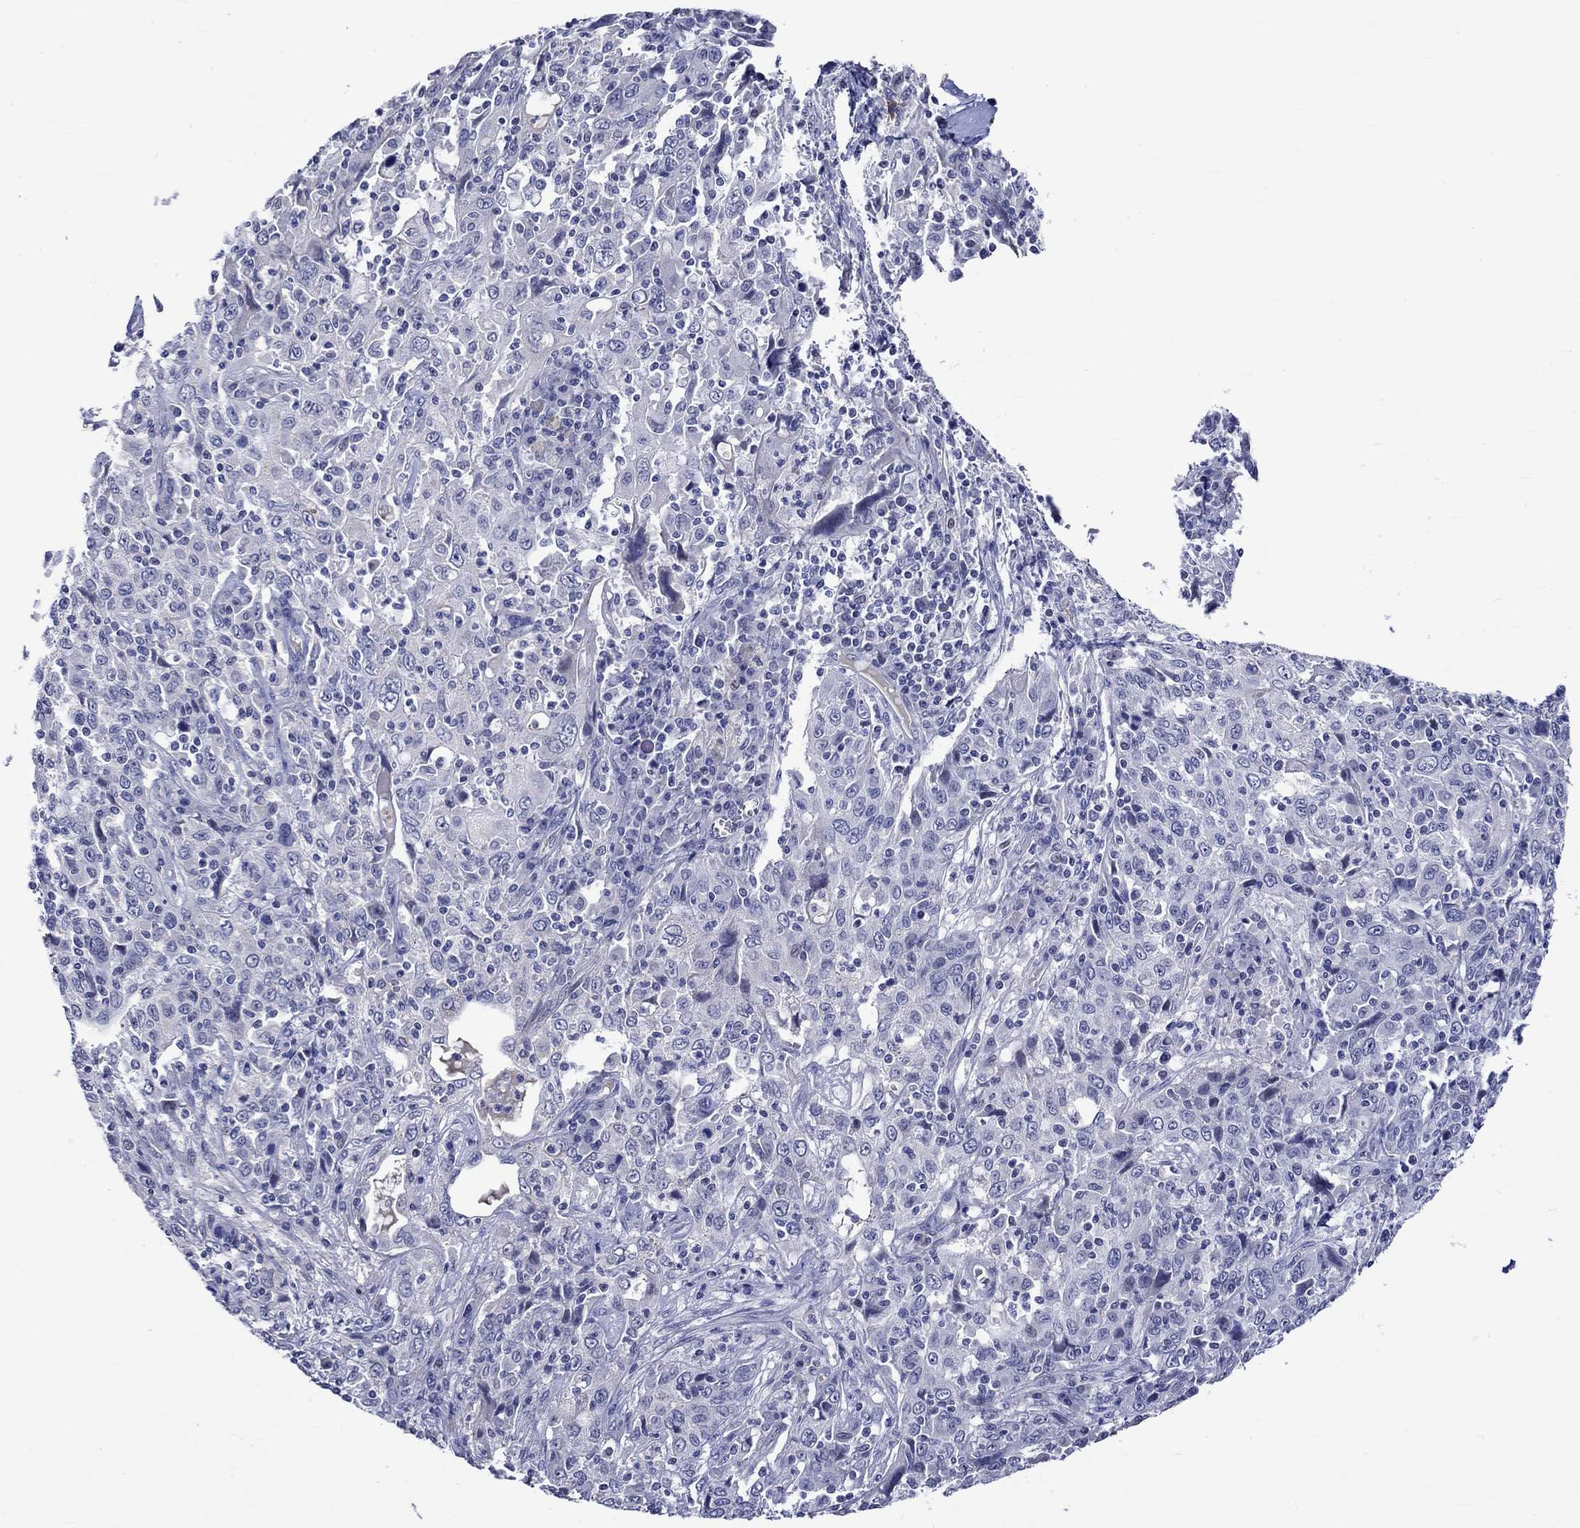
{"staining": {"intensity": "negative", "quantity": "none", "location": "none"}, "tissue": "cervical cancer", "cell_type": "Tumor cells", "image_type": "cancer", "snomed": [{"axis": "morphology", "description": "Squamous cell carcinoma, NOS"}, {"axis": "topography", "description": "Cervix"}], "caption": "Cervical cancer (squamous cell carcinoma) was stained to show a protein in brown. There is no significant positivity in tumor cells. The staining is performed using DAB brown chromogen with nuclei counter-stained in using hematoxylin.", "gene": "CRYAB", "patient": {"sex": "female", "age": 46}}